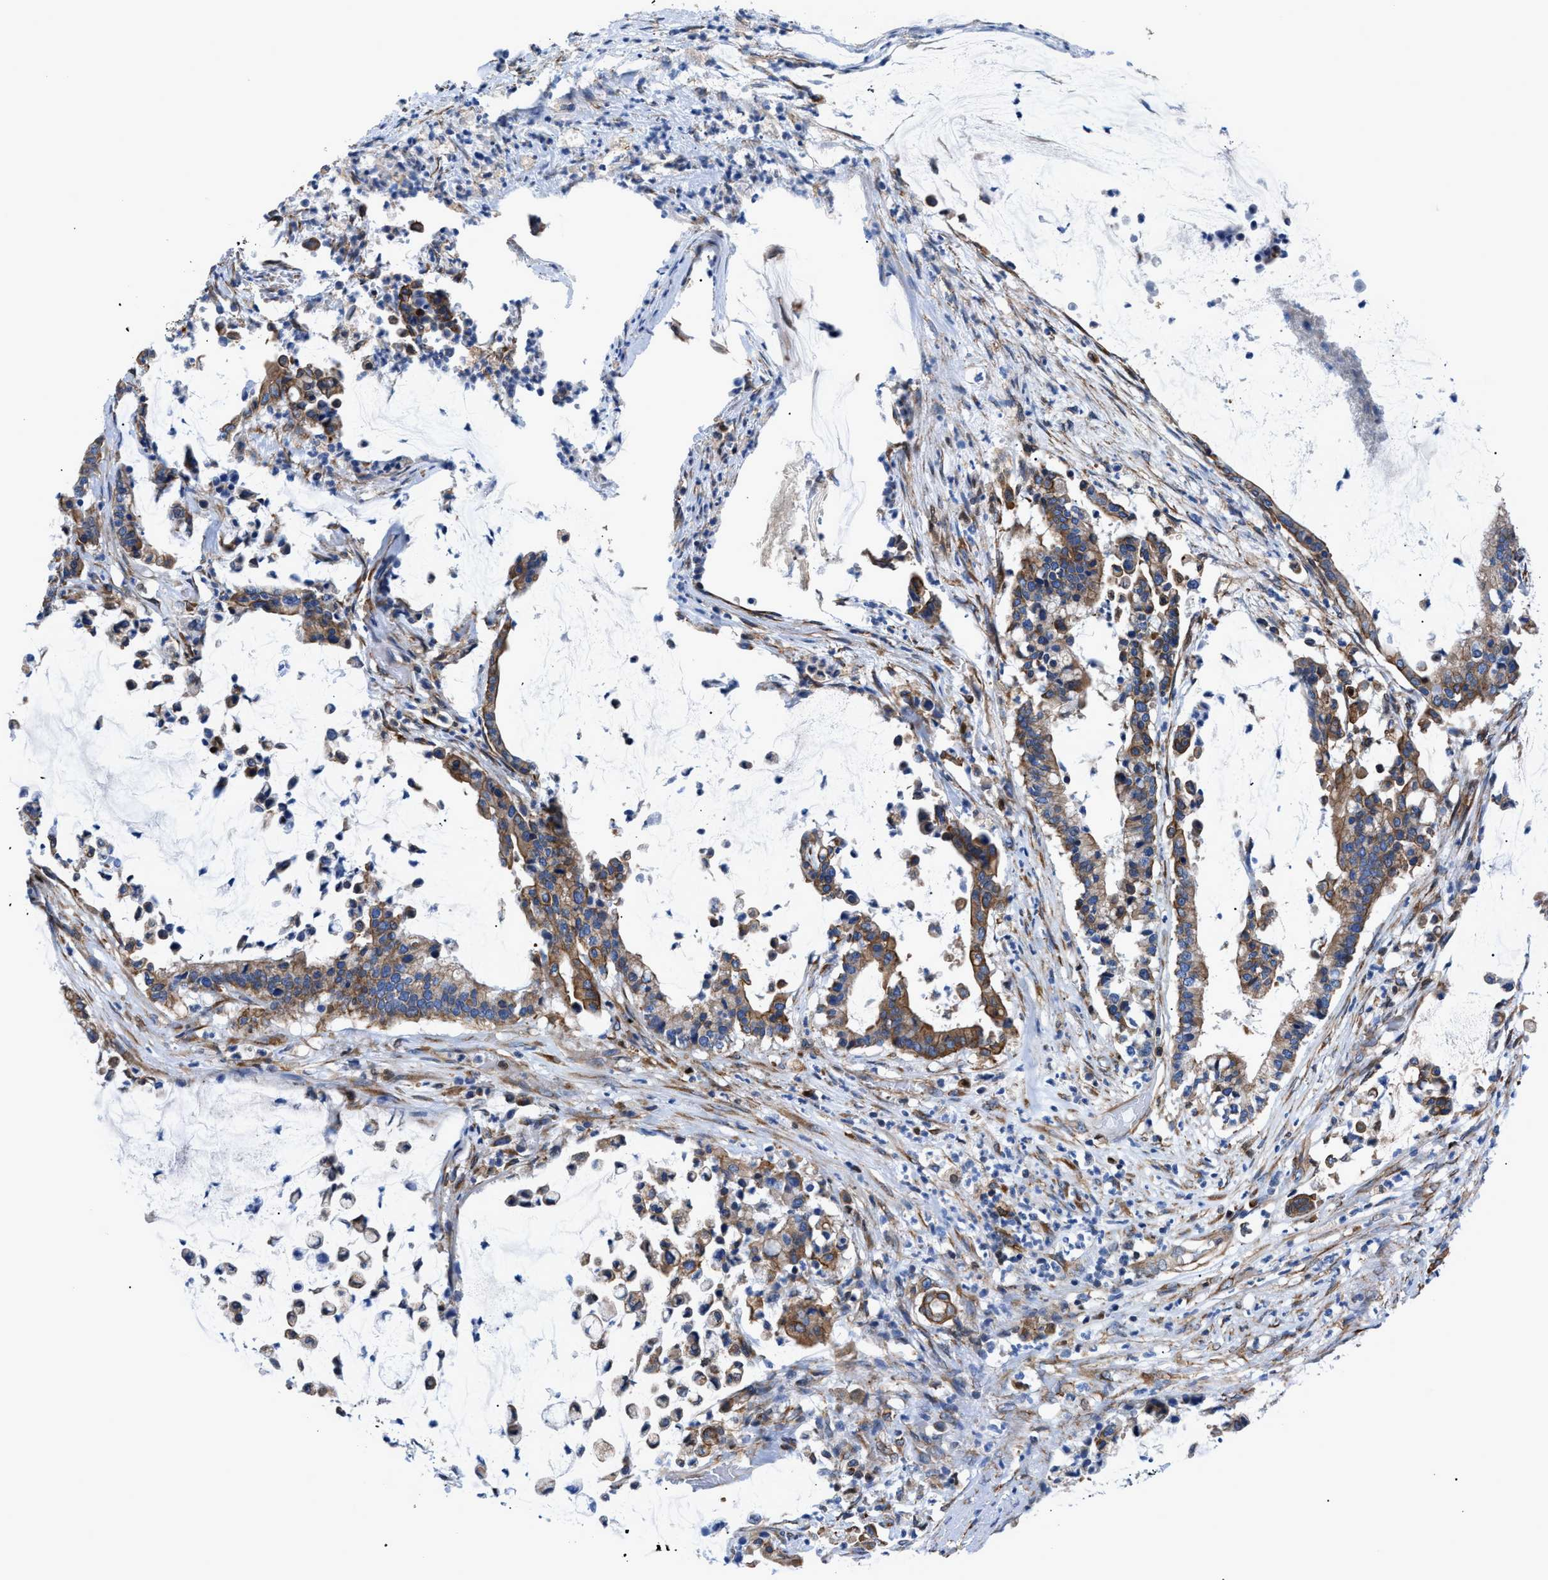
{"staining": {"intensity": "moderate", "quantity": ">75%", "location": "cytoplasmic/membranous"}, "tissue": "pancreatic cancer", "cell_type": "Tumor cells", "image_type": "cancer", "snomed": [{"axis": "morphology", "description": "Adenocarcinoma, NOS"}, {"axis": "topography", "description": "Pancreas"}], "caption": "Immunohistochemistry of human pancreatic cancer (adenocarcinoma) shows medium levels of moderate cytoplasmic/membranous expression in approximately >75% of tumor cells. The protein of interest is stained brown, and the nuclei are stained in blue (DAB (3,3'-diaminobenzidine) IHC with brightfield microscopy, high magnification).", "gene": "DMAC1", "patient": {"sex": "male", "age": 41}}